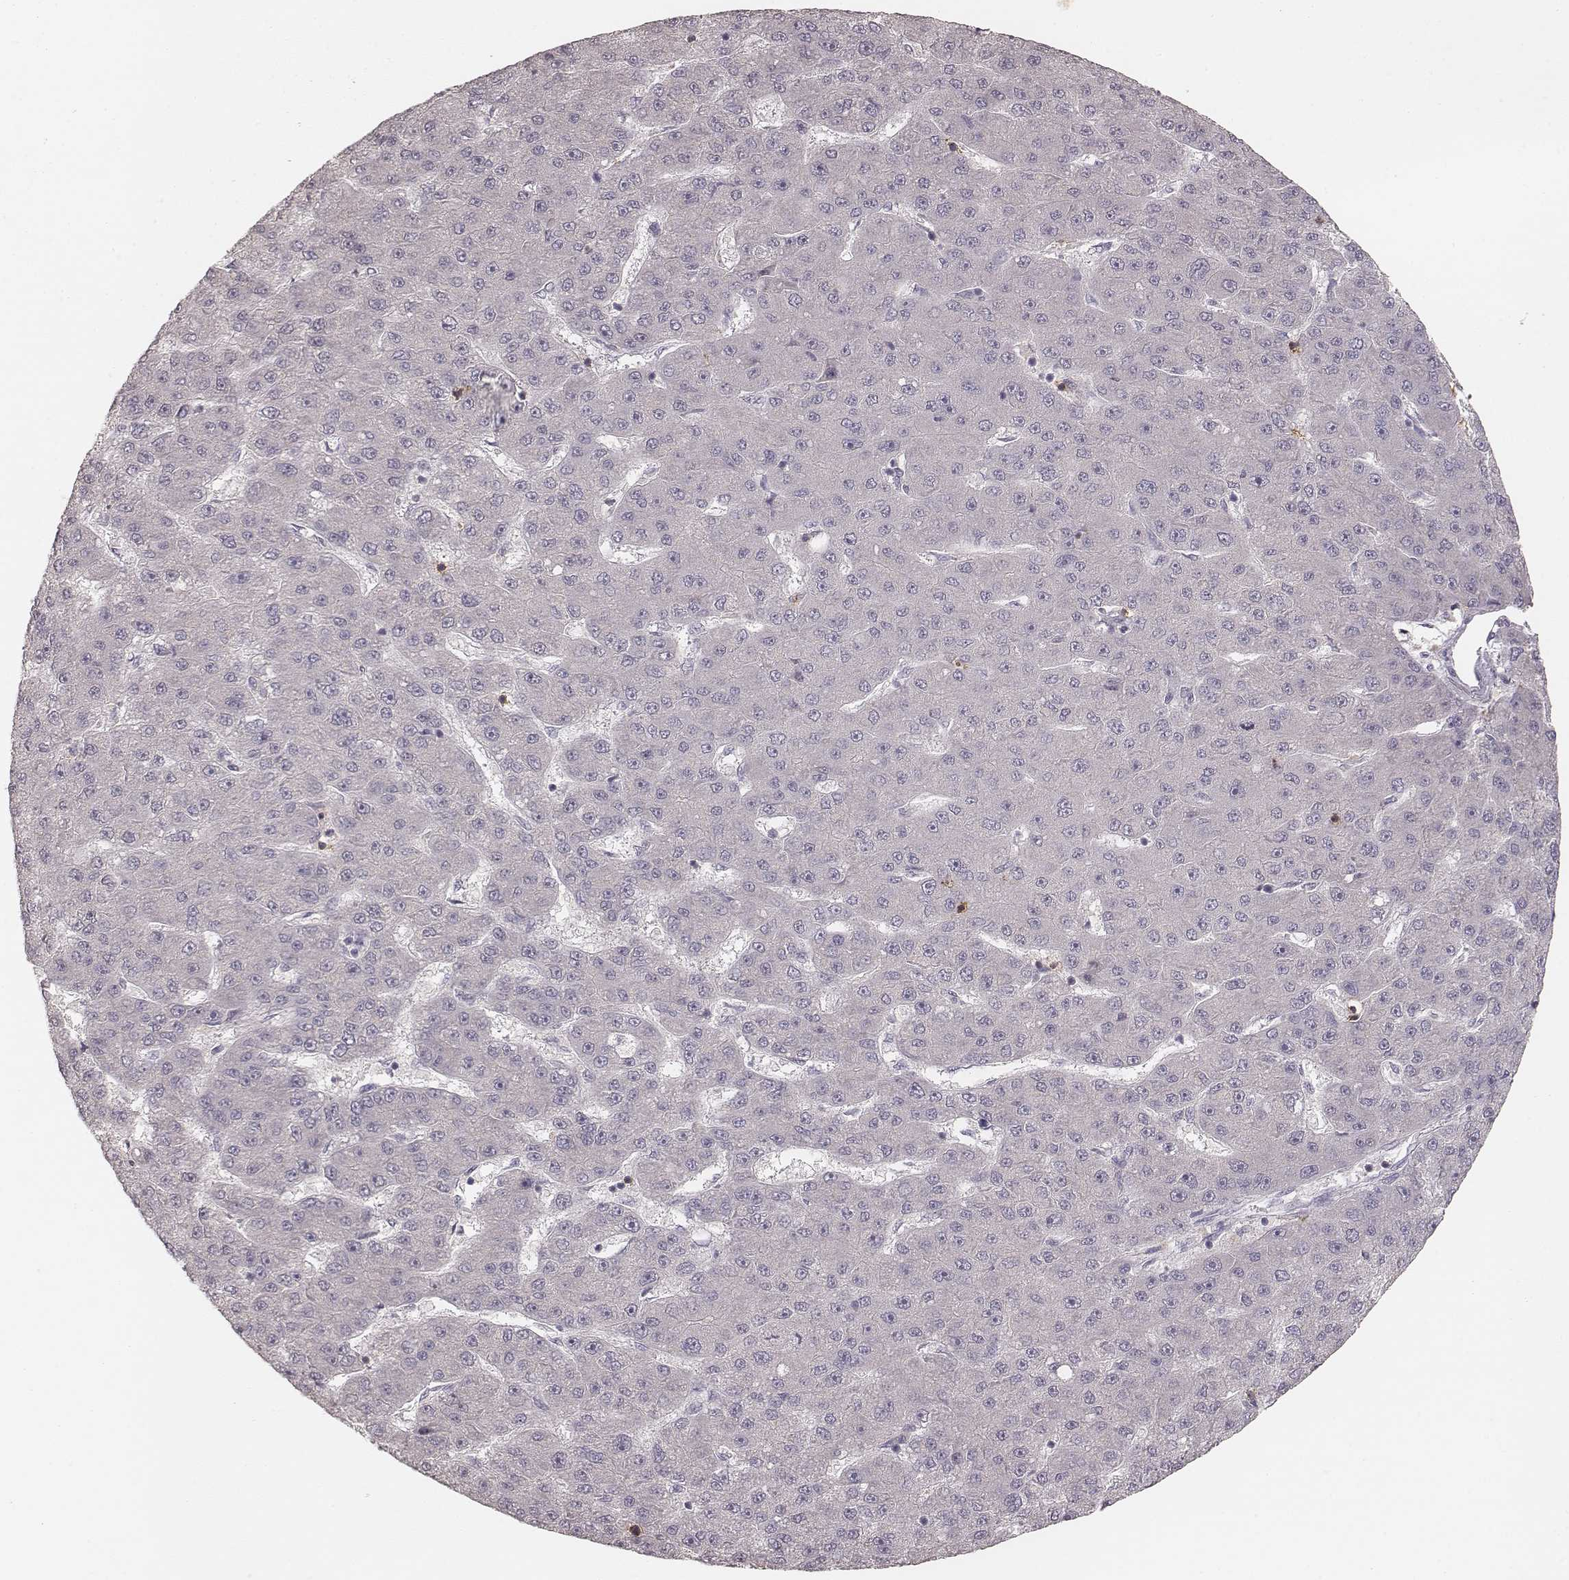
{"staining": {"intensity": "negative", "quantity": "none", "location": "none"}, "tissue": "liver cancer", "cell_type": "Tumor cells", "image_type": "cancer", "snomed": [{"axis": "morphology", "description": "Carcinoma, Hepatocellular, NOS"}, {"axis": "topography", "description": "Liver"}], "caption": "Histopathology image shows no protein staining in tumor cells of liver cancer tissue. (Brightfield microscopy of DAB (3,3'-diaminobenzidine) immunohistochemistry (IHC) at high magnification).", "gene": "CD8A", "patient": {"sex": "male", "age": 67}}